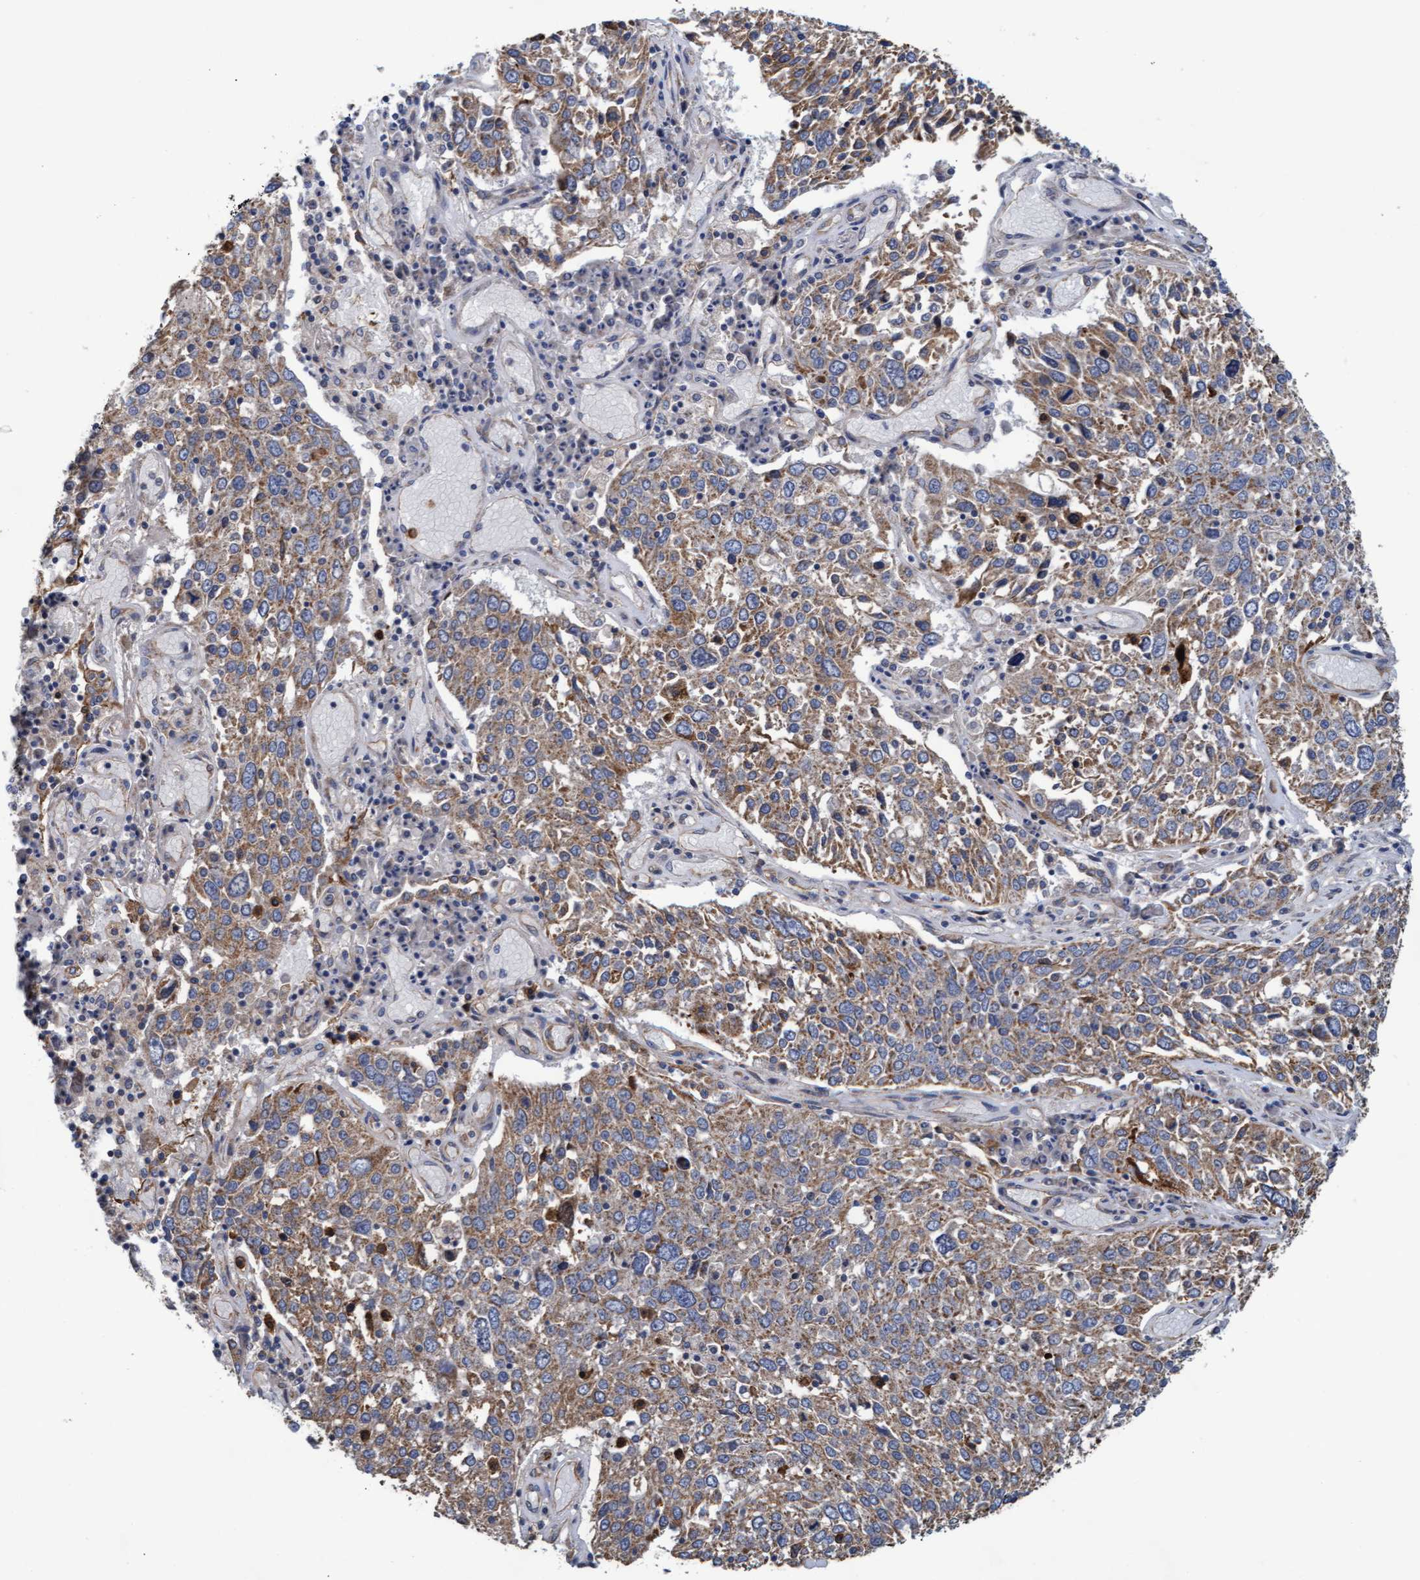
{"staining": {"intensity": "weak", "quantity": ">75%", "location": "cytoplasmic/membranous"}, "tissue": "lung cancer", "cell_type": "Tumor cells", "image_type": "cancer", "snomed": [{"axis": "morphology", "description": "Squamous cell carcinoma, NOS"}, {"axis": "topography", "description": "Lung"}], "caption": "About >75% of tumor cells in lung cancer exhibit weak cytoplasmic/membranous protein expression as visualized by brown immunohistochemical staining.", "gene": "MRPL38", "patient": {"sex": "male", "age": 65}}